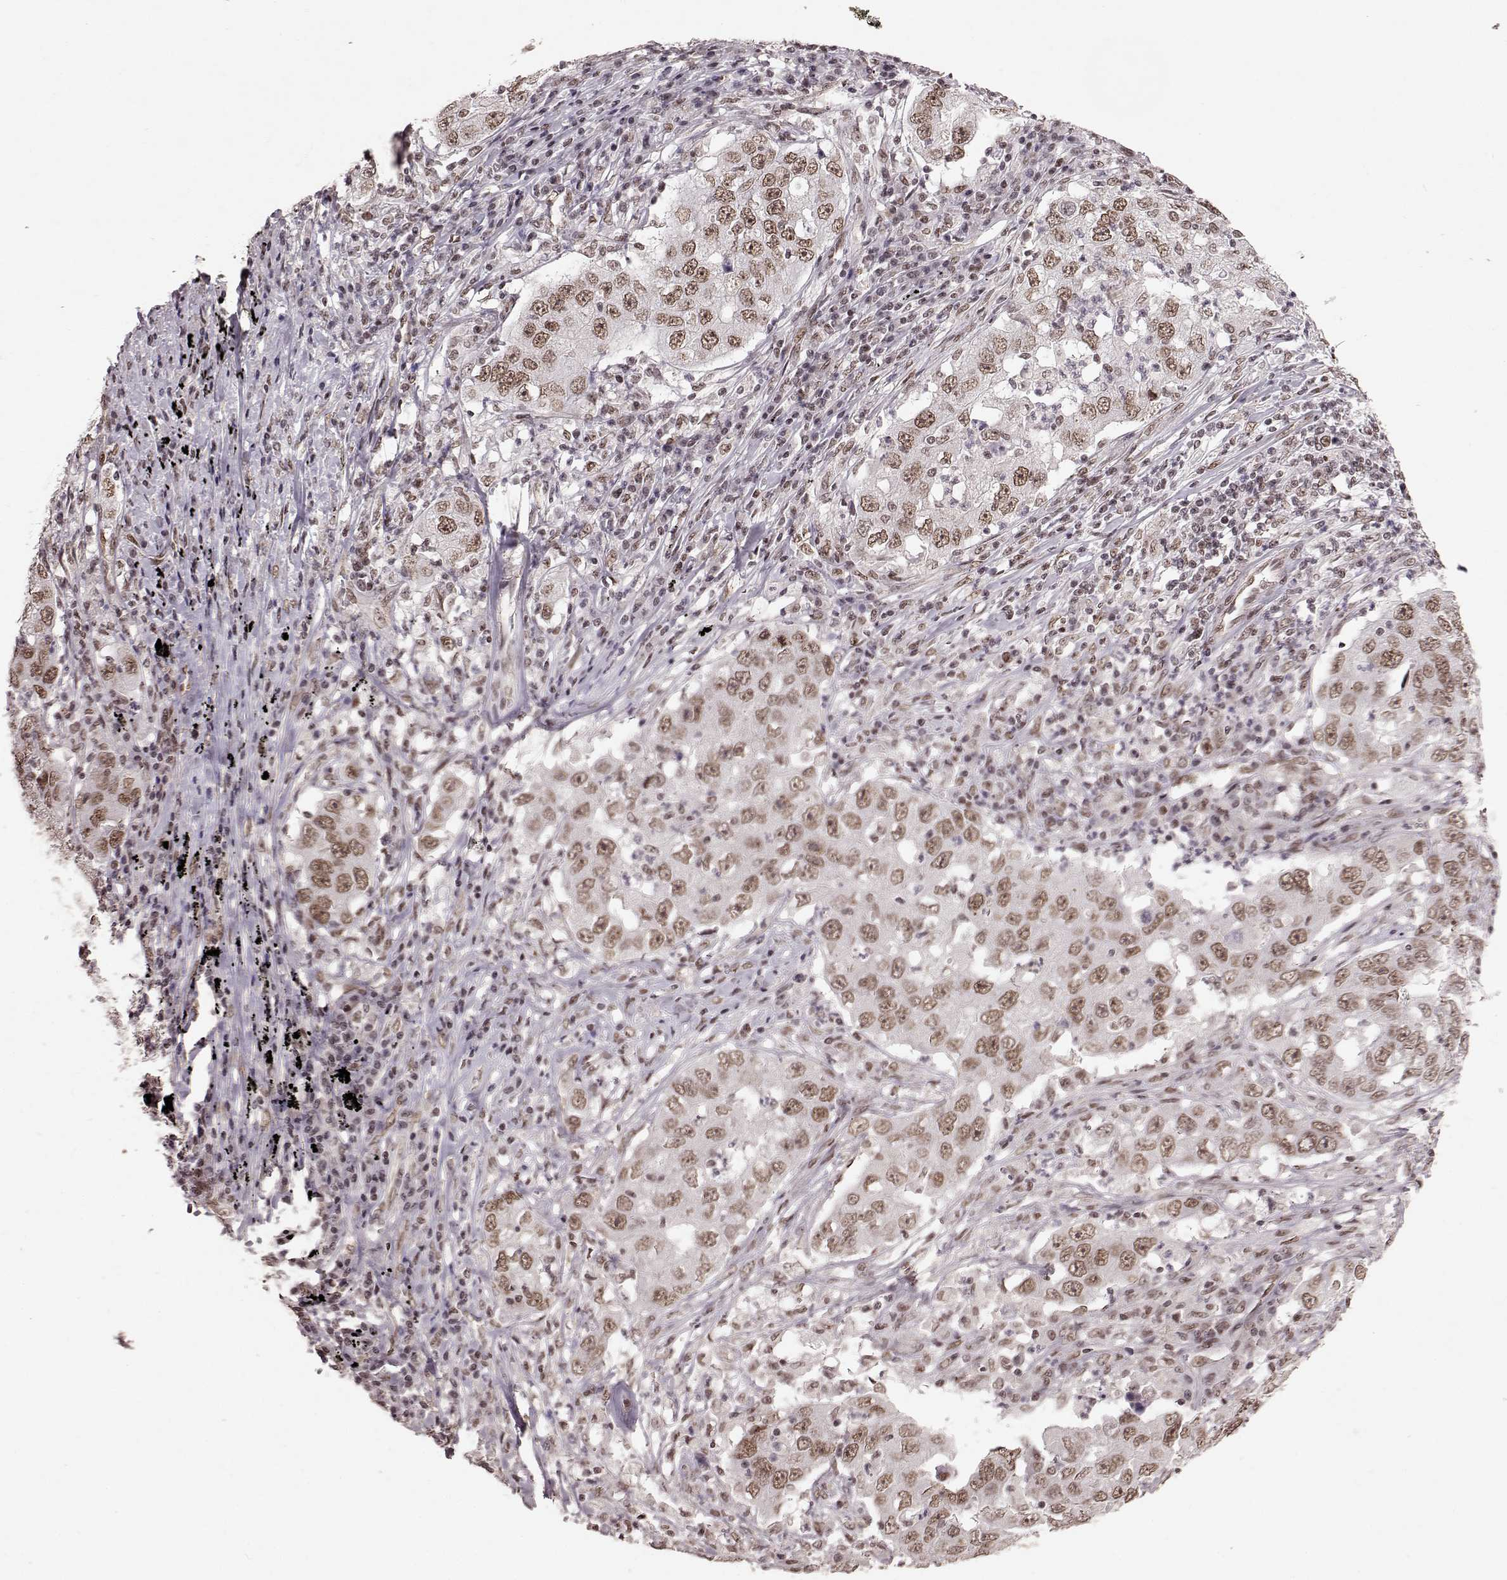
{"staining": {"intensity": "weak", "quantity": ">75%", "location": "nuclear"}, "tissue": "lung cancer", "cell_type": "Tumor cells", "image_type": "cancer", "snomed": [{"axis": "morphology", "description": "Adenocarcinoma, NOS"}, {"axis": "topography", "description": "Lung"}], "caption": "Protein expression analysis of adenocarcinoma (lung) reveals weak nuclear expression in about >75% of tumor cells.", "gene": "RRAGD", "patient": {"sex": "male", "age": 73}}